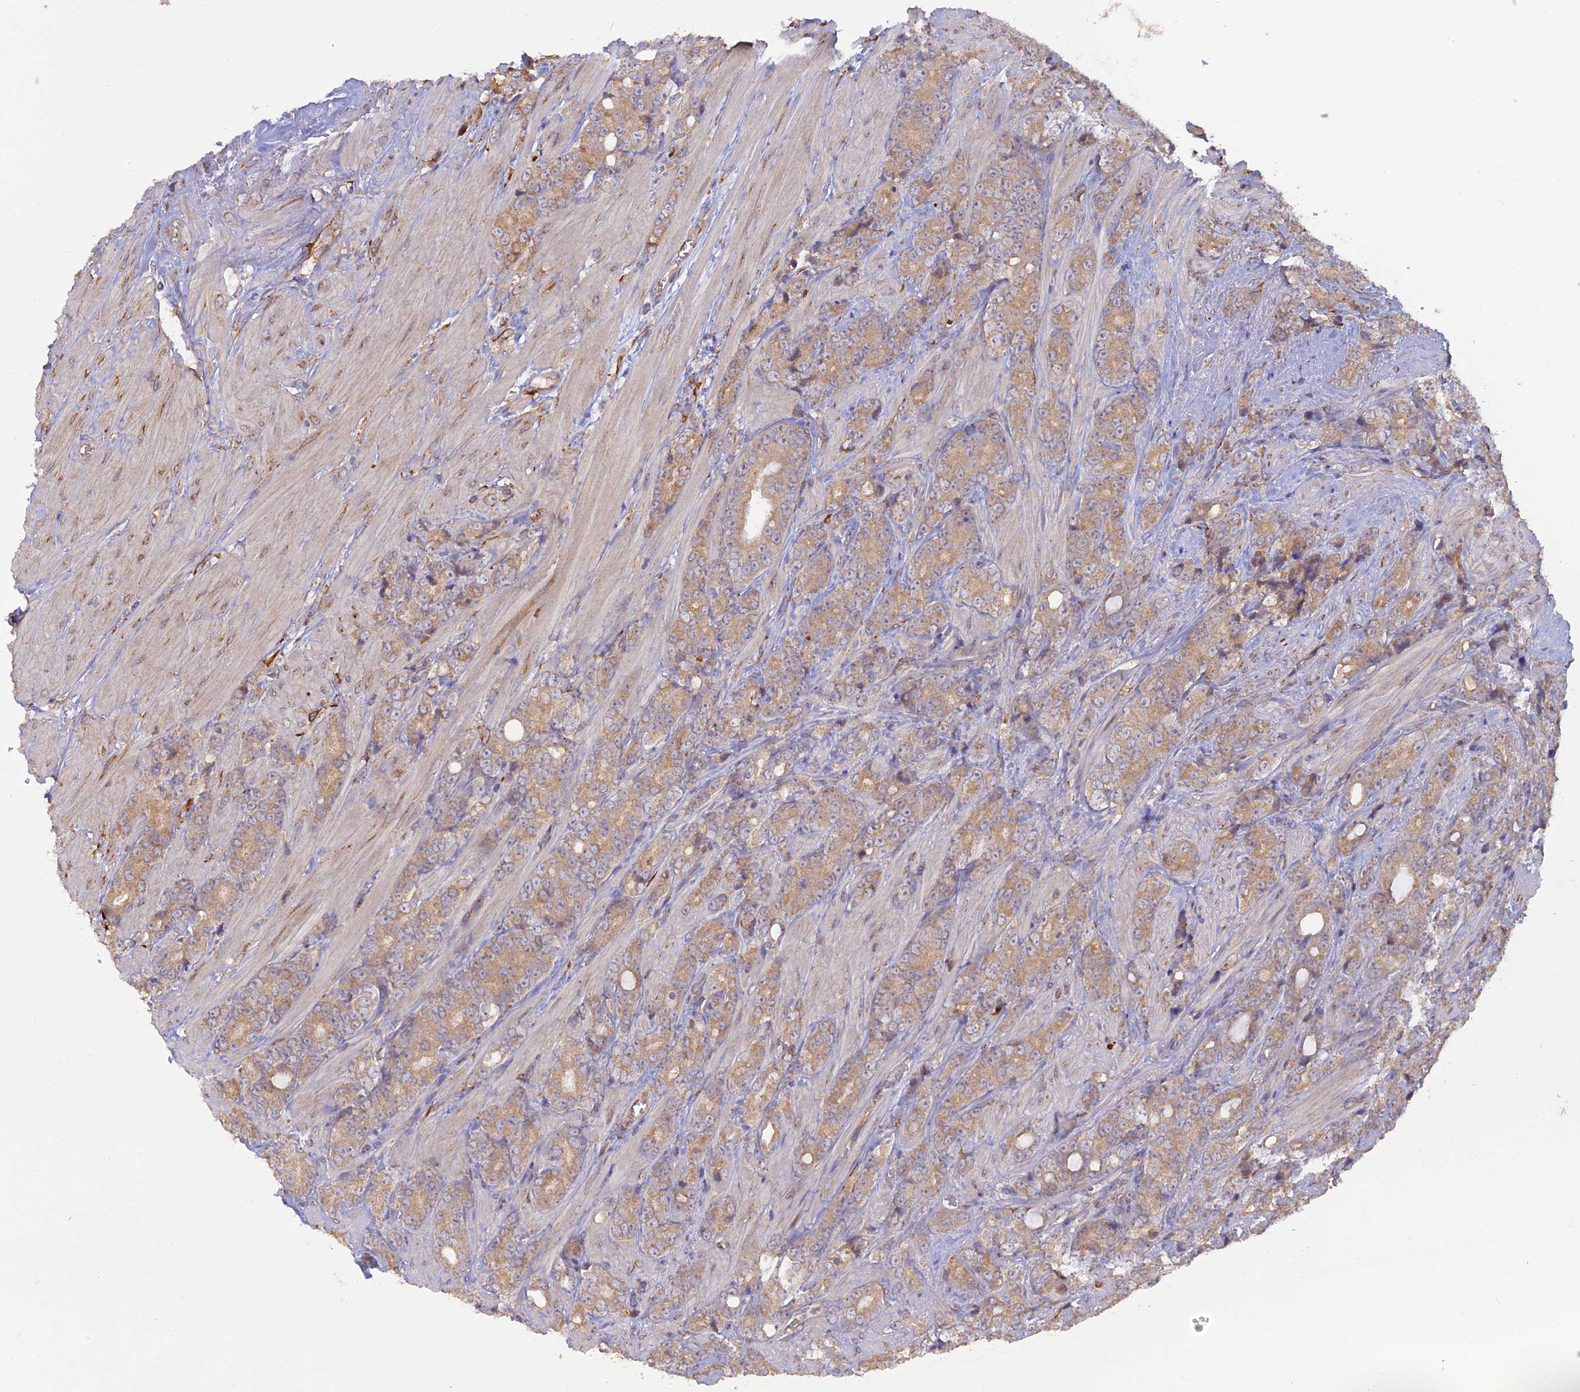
{"staining": {"intensity": "weak", "quantity": ">75%", "location": "cytoplasmic/membranous"}, "tissue": "prostate cancer", "cell_type": "Tumor cells", "image_type": "cancer", "snomed": [{"axis": "morphology", "description": "Adenocarcinoma, High grade"}, {"axis": "topography", "description": "Prostate"}], "caption": "Protein analysis of adenocarcinoma (high-grade) (prostate) tissue displays weak cytoplasmic/membranous expression in about >75% of tumor cells.", "gene": "PPIC", "patient": {"sex": "male", "age": 62}}